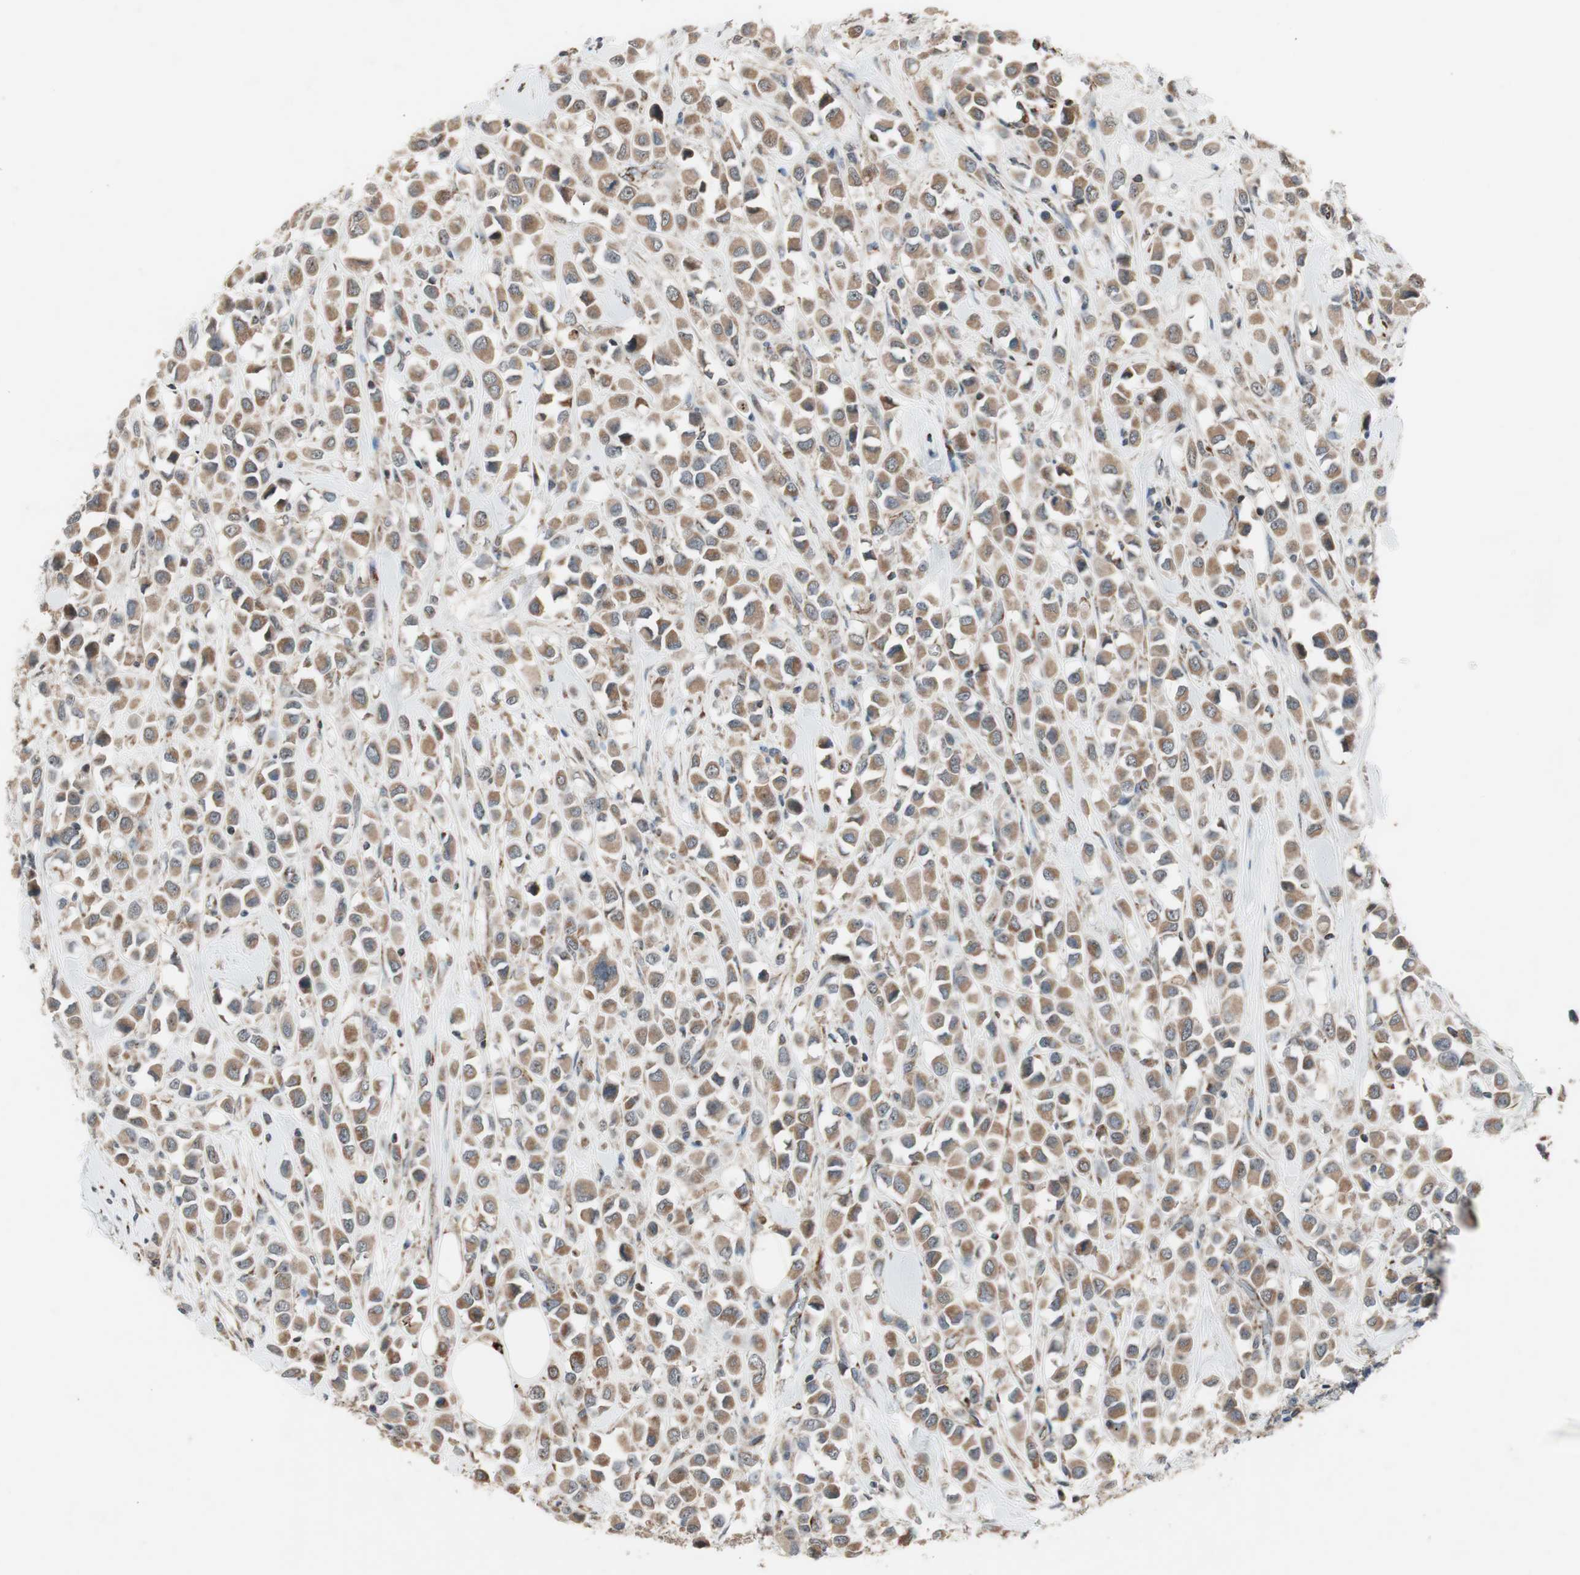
{"staining": {"intensity": "weak", "quantity": ">75%", "location": "cytoplasmic/membranous"}, "tissue": "breast cancer", "cell_type": "Tumor cells", "image_type": "cancer", "snomed": [{"axis": "morphology", "description": "Duct carcinoma"}, {"axis": "topography", "description": "Breast"}], "caption": "Protein analysis of intraductal carcinoma (breast) tissue reveals weak cytoplasmic/membranous staining in approximately >75% of tumor cells. Immunohistochemistry (ihc) stains the protein of interest in brown and the nuclei are stained blue.", "gene": "CPT1A", "patient": {"sex": "female", "age": 61}}